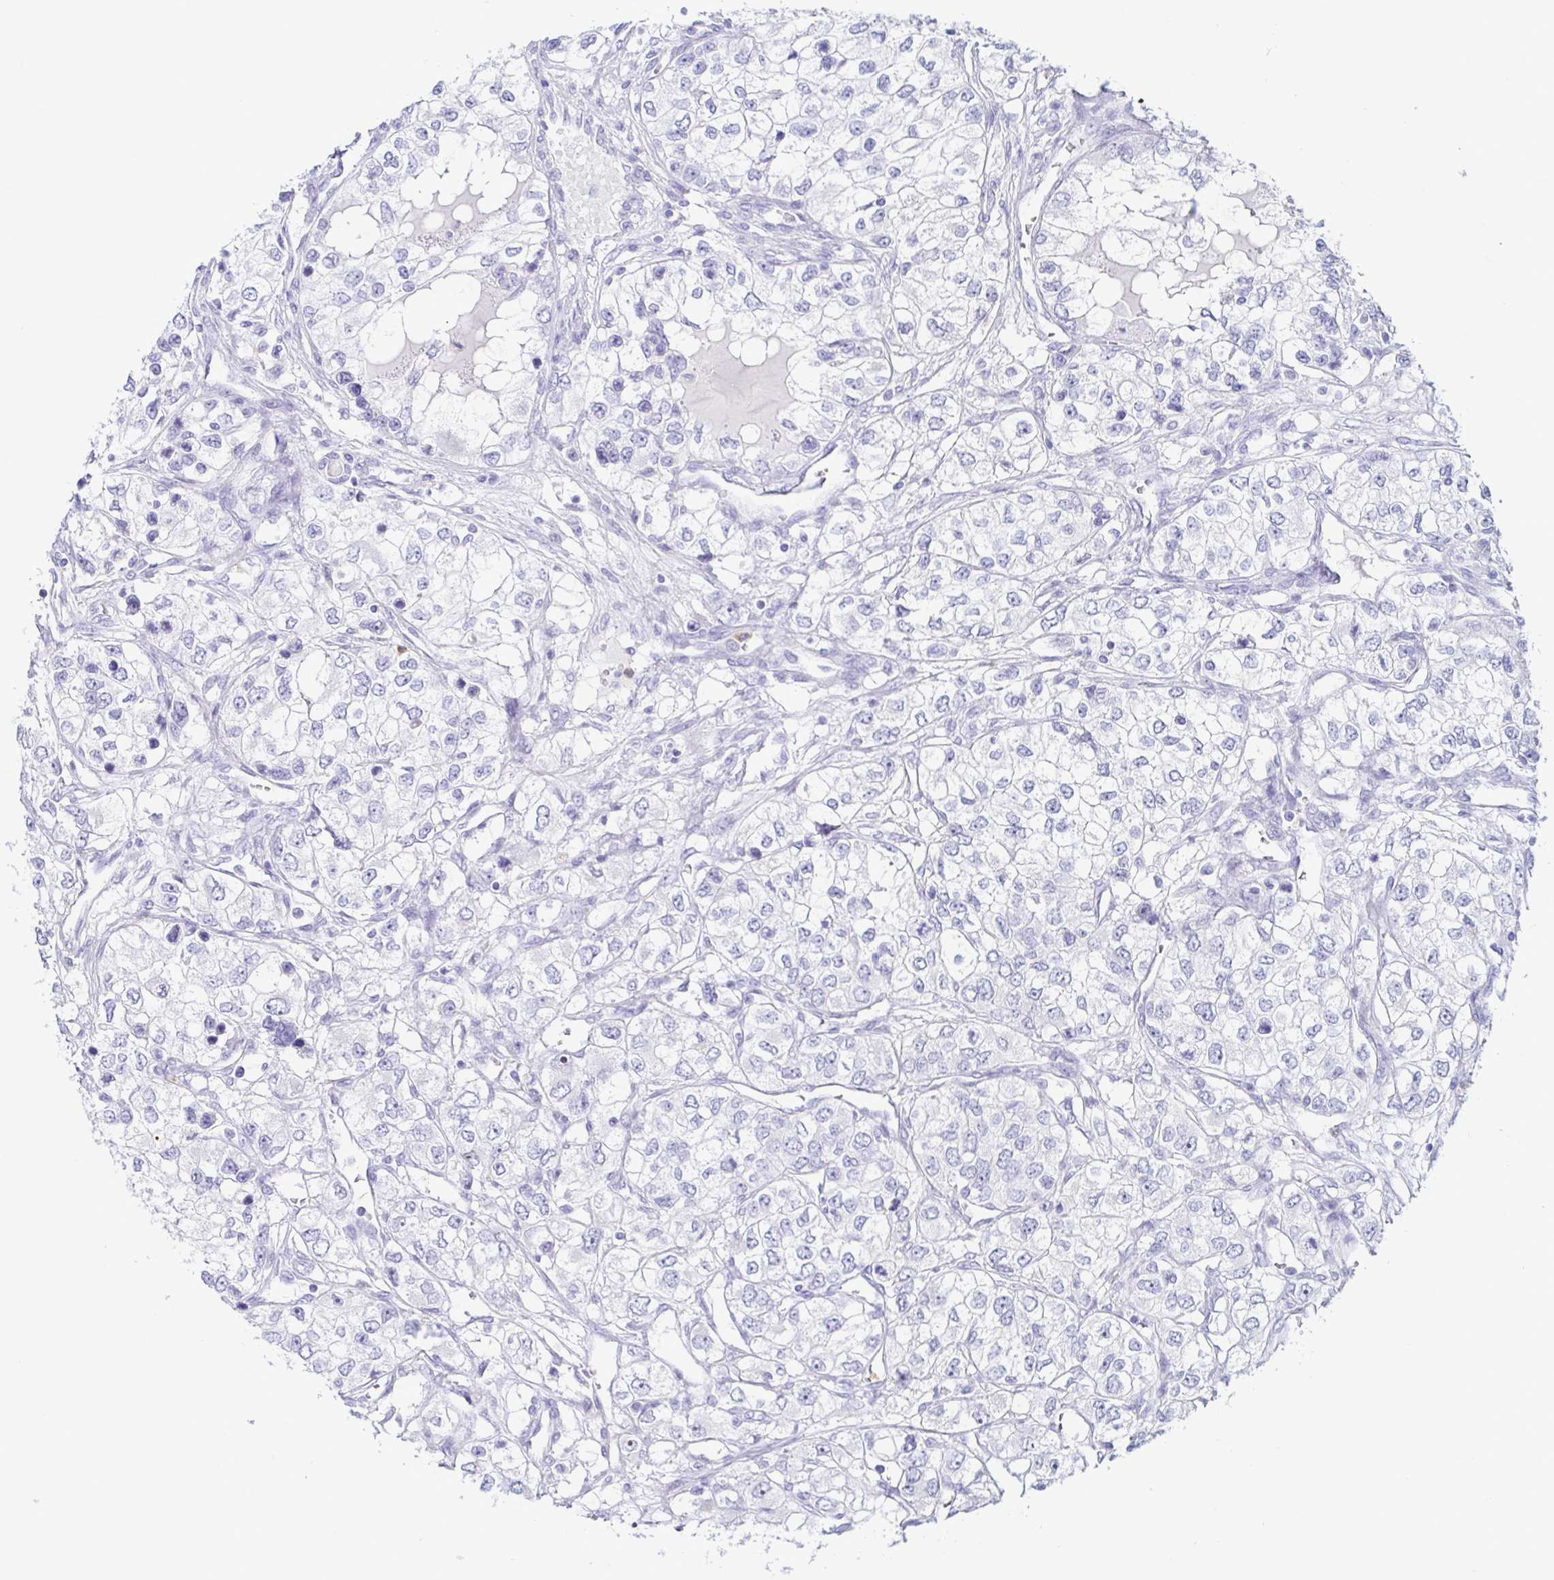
{"staining": {"intensity": "negative", "quantity": "none", "location": "none"}, "tissue": "renal cancer", "cell_type": "Tumor cells", "image_type": "cancer", "snomed": [{"axis": "morphology", "description": "Adenocarcinoma, NOS"}, {"axis": "topography", "description": "Kidney"}], "caption": "Immunohistochemistry (IHC) photomicrograph of renal cancer (adenocarcinoma) stained for a protein (brown), which displays no staining in tumor cells.", "gene": "AZU1", "patient": {"sex": "female", "age": 59}}